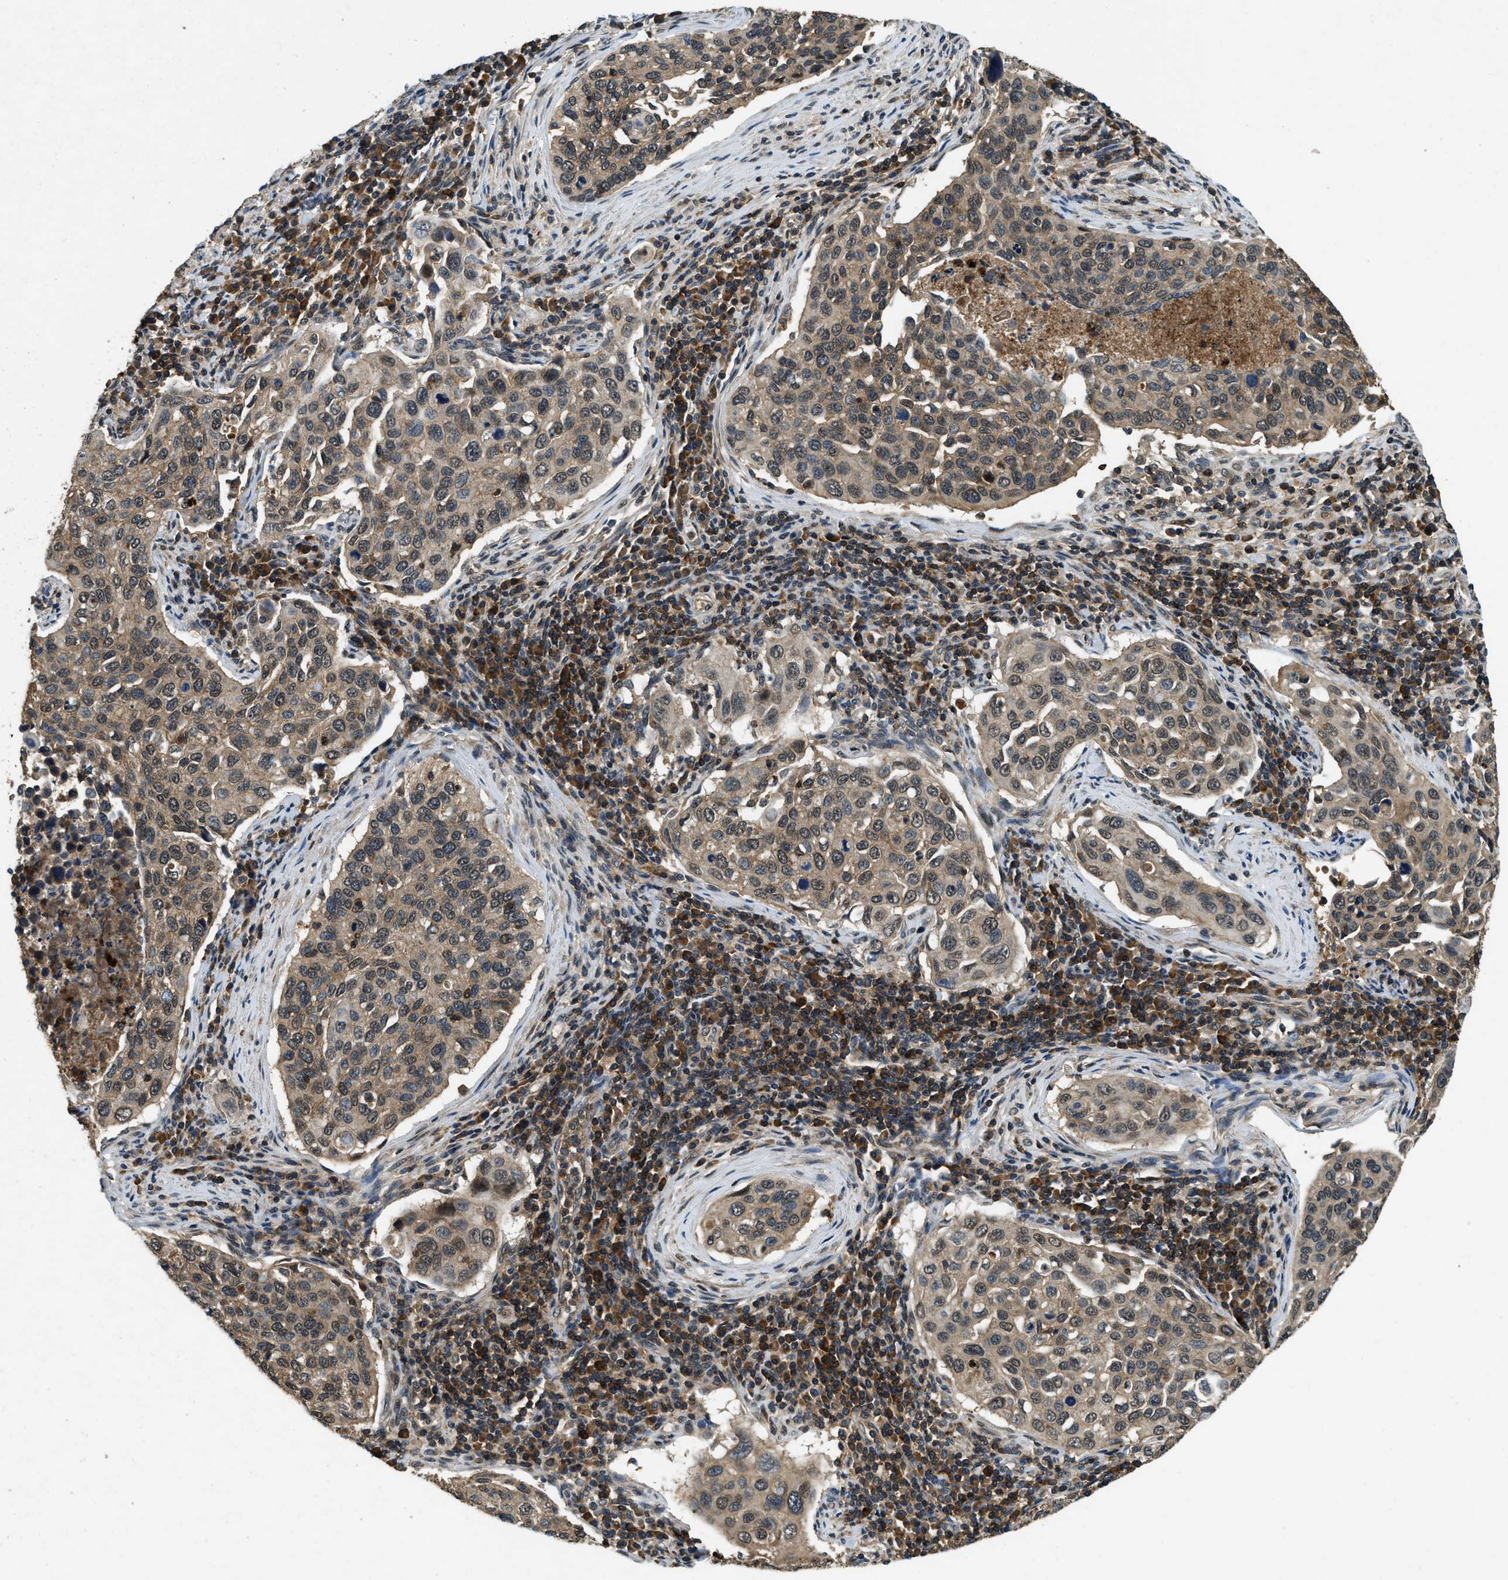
{"staining": {"intensity": "weak", "quantity": ">75%", "location": "cytoplasmic/membranous,nuclear"}, "tissue": "cervical cancer", "cell_type": "Tumor cells", "image_type": "cancer", "snomed": [{"axis": "morphology", "description": "Squamous cell carcinoma, NOS"}, {"axis": "topography", "description": "Cervix"}], "caption": "The image shows immunohistochemical staining of squamous cell carcinoma (cervical). There is weak cytoplasmic/membranous and nuclear positivity is identified in about >75% of tumor cells.", "gene": "ATP8B1", "patient": {"sex": "female", "age": 53}}